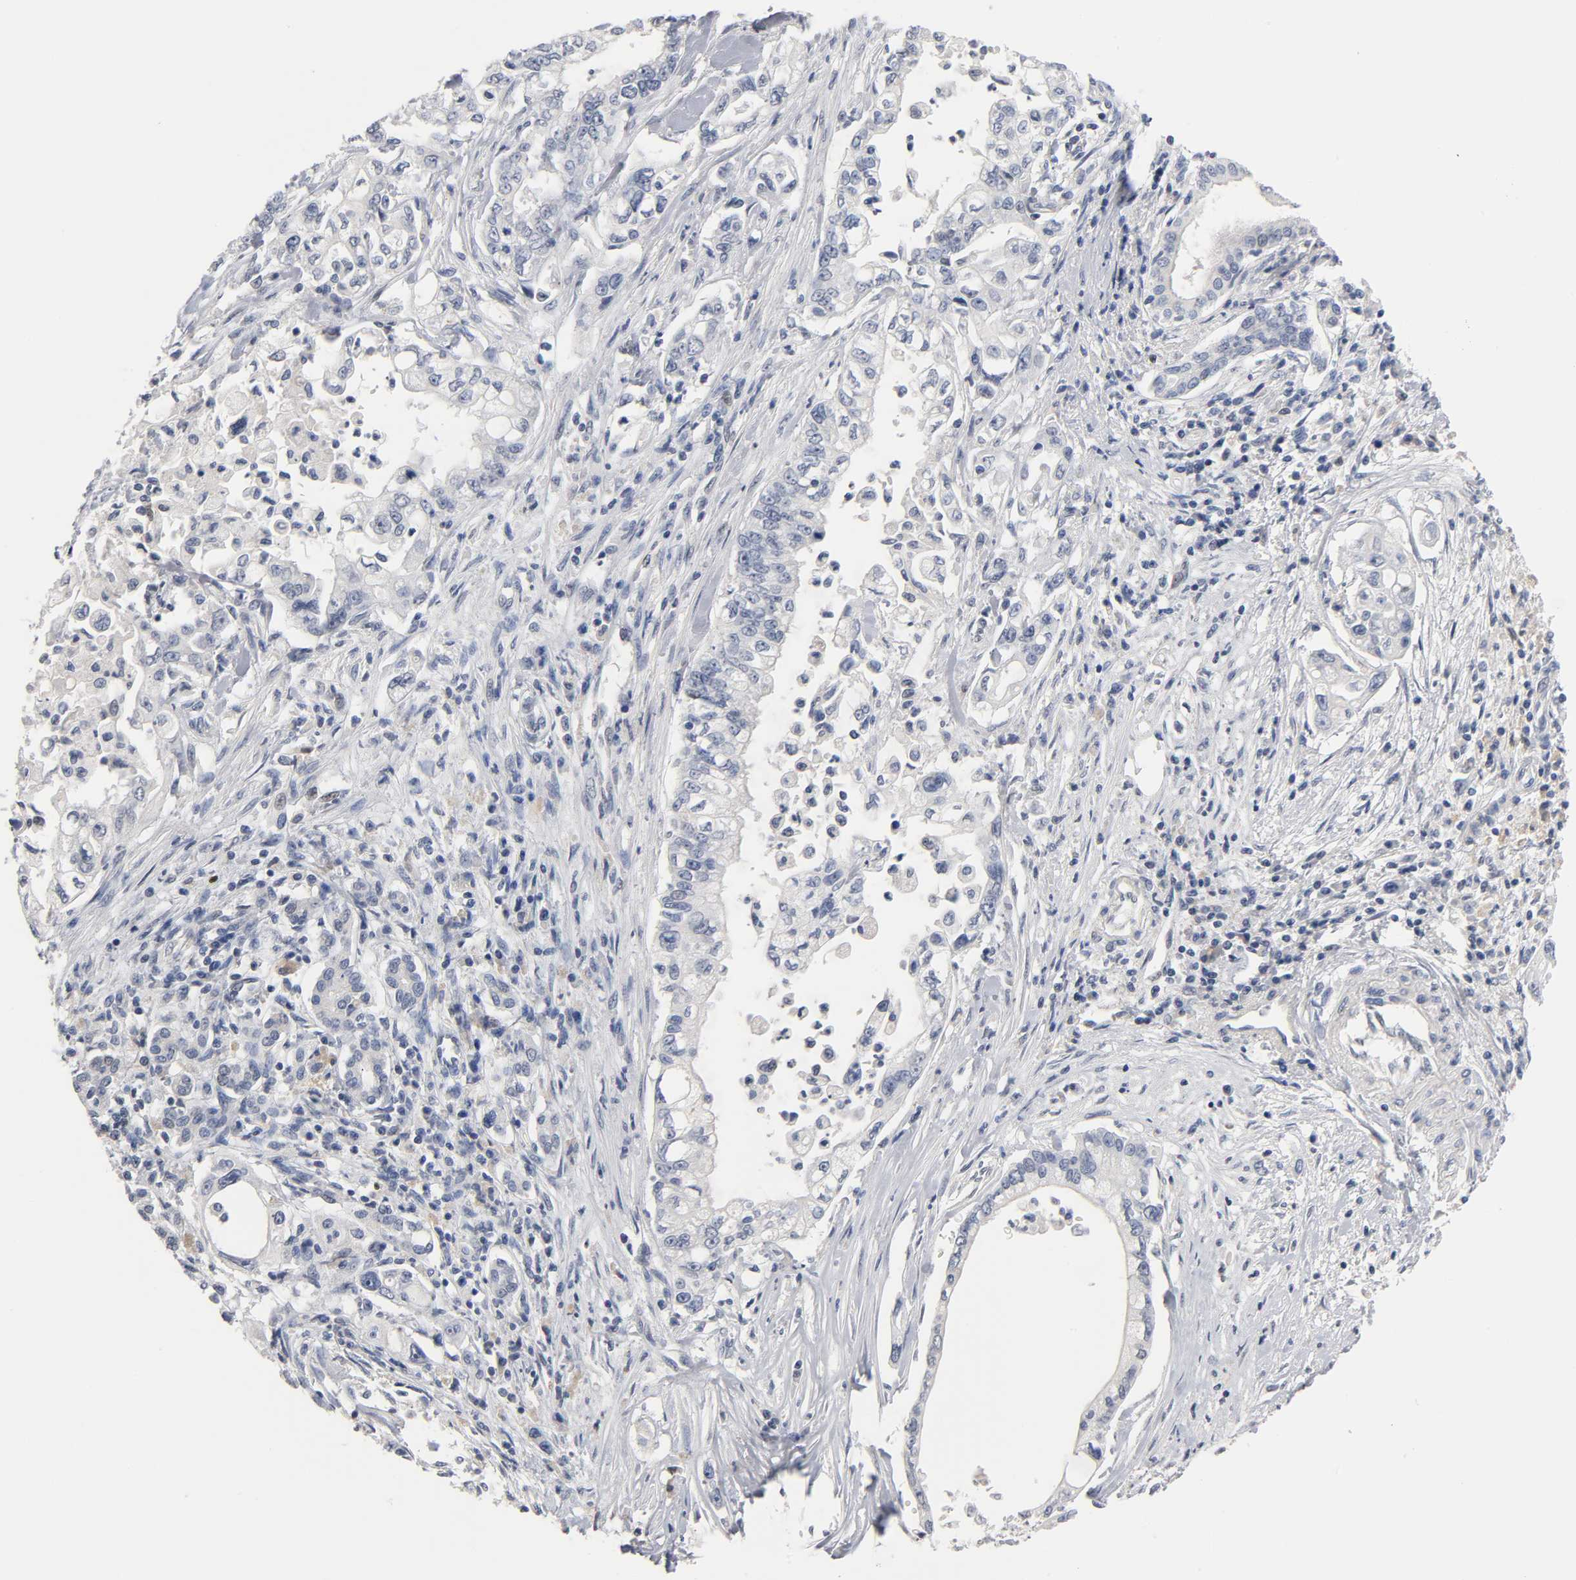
{"staining": {"intensity": "negative", "quantity": "none", "location": "none"}, "tissue": "pancreatic cancer", "cell_type": "Tumor cells", "image_type": "cancer", "snomed": [{"axis": "morphology", "description": "Normal tissue, NOS"}, {"axis": "topography", "description": "Pancreas"}], "caption": "Immunohistochemistry (IHC) image of neoplastic tissue: pancreatic cancer stained with DAB (3,3'-diaminobenzidine) exhibits no significant protein expression in tumor cells. Brightfield microscopy of immunohistochemistry stained with DAB (3,3'-diaminobenzidine) (brown) and hematoxylin (blue), captured at high magnification.", "gene": "NFATC1", "patient": {"sex": "male", "age": 42}}